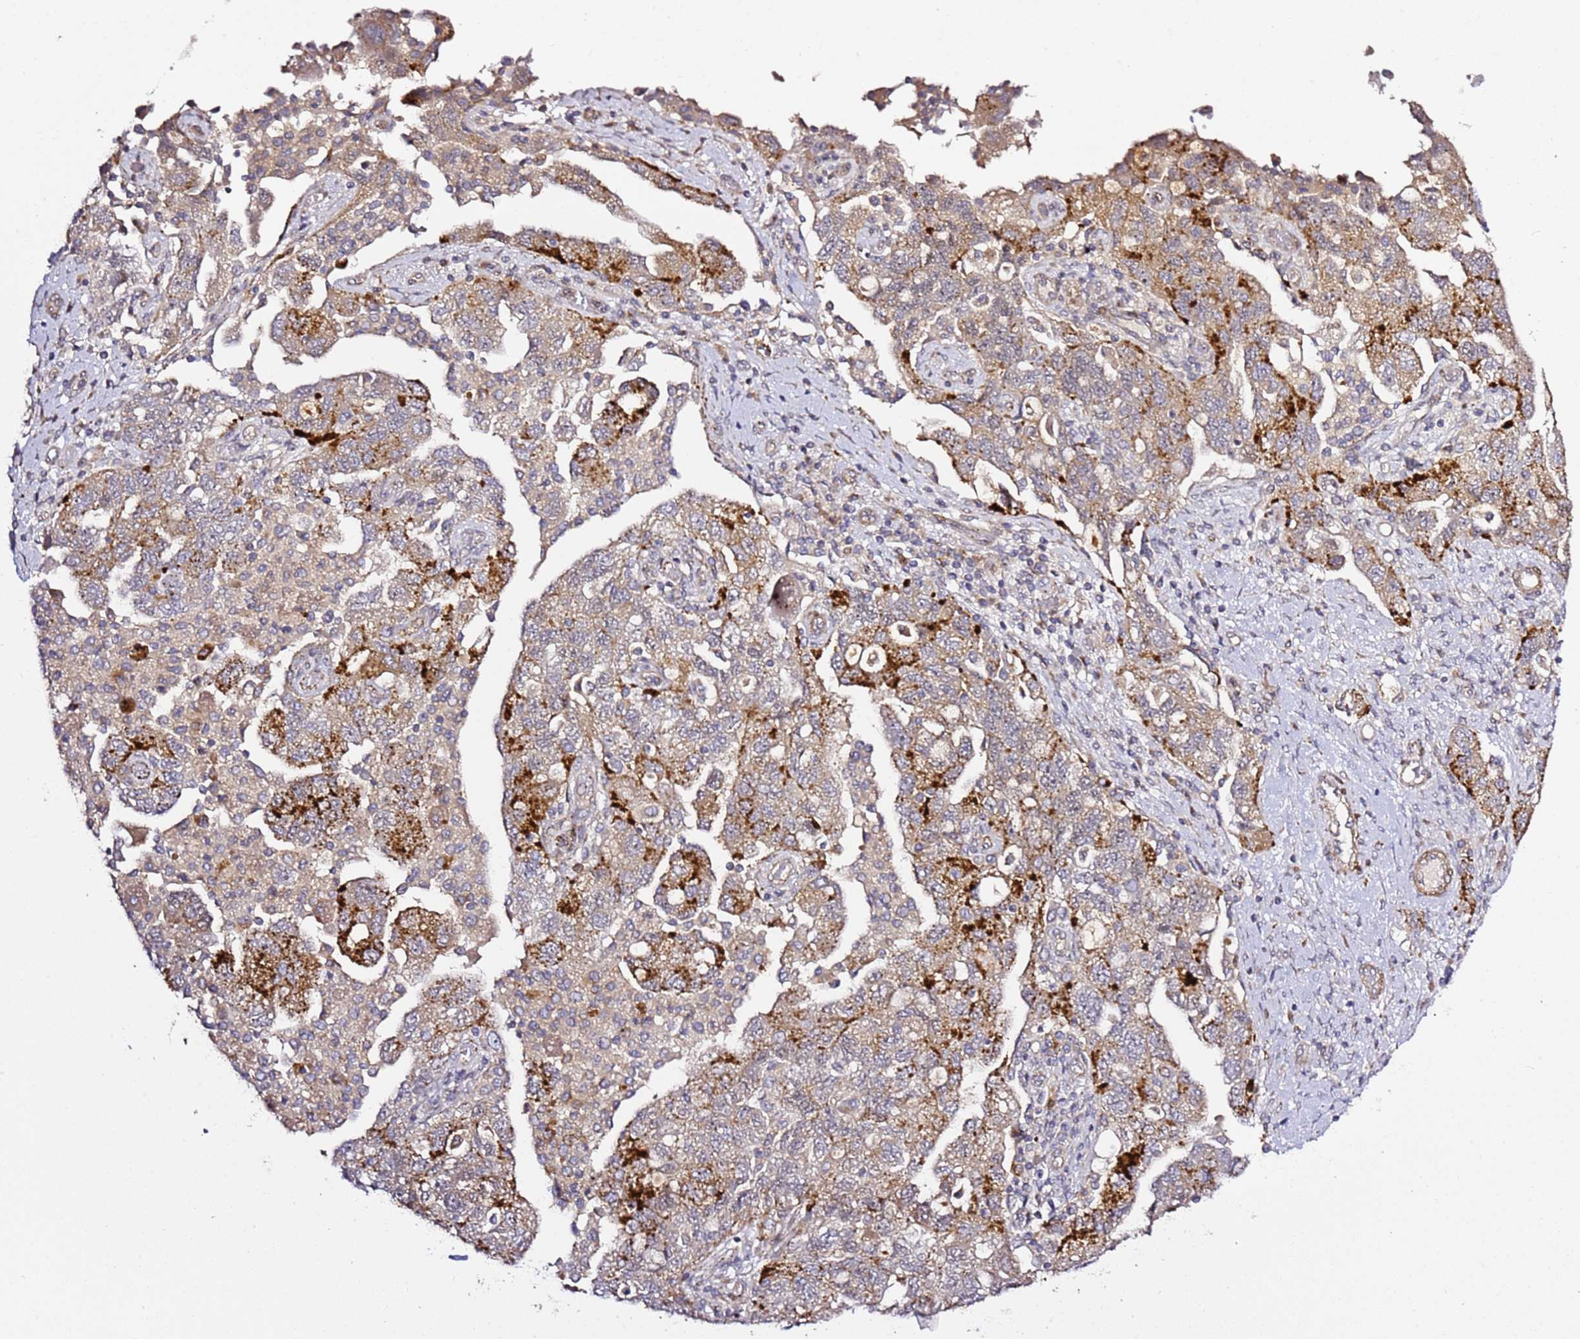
{"staining": {"intensity": "strong", "quantity": "<25%", "location": "cytoplasmic/membranous"}, "tissue": "ovarian cancer", "cell_type": "Tumor cells", "image_type": "cancer", "snomed": [{"axis": "morphology", "description": "Carcinoma, NOS"}, {"axis": "morphology", "description": "Cystadenocarcinoma, serous, NOS"}, {"axis": "topography", "description": "Ovary"}], "caption": "Ovarian cancer (serous cystadenocarcinoma) stained for a protein demonstrates strong cytoplasmic/membranous positivity in tumor cells.", "gene": "PVRIG", "patient": {"sex": "female", "age": 69}}